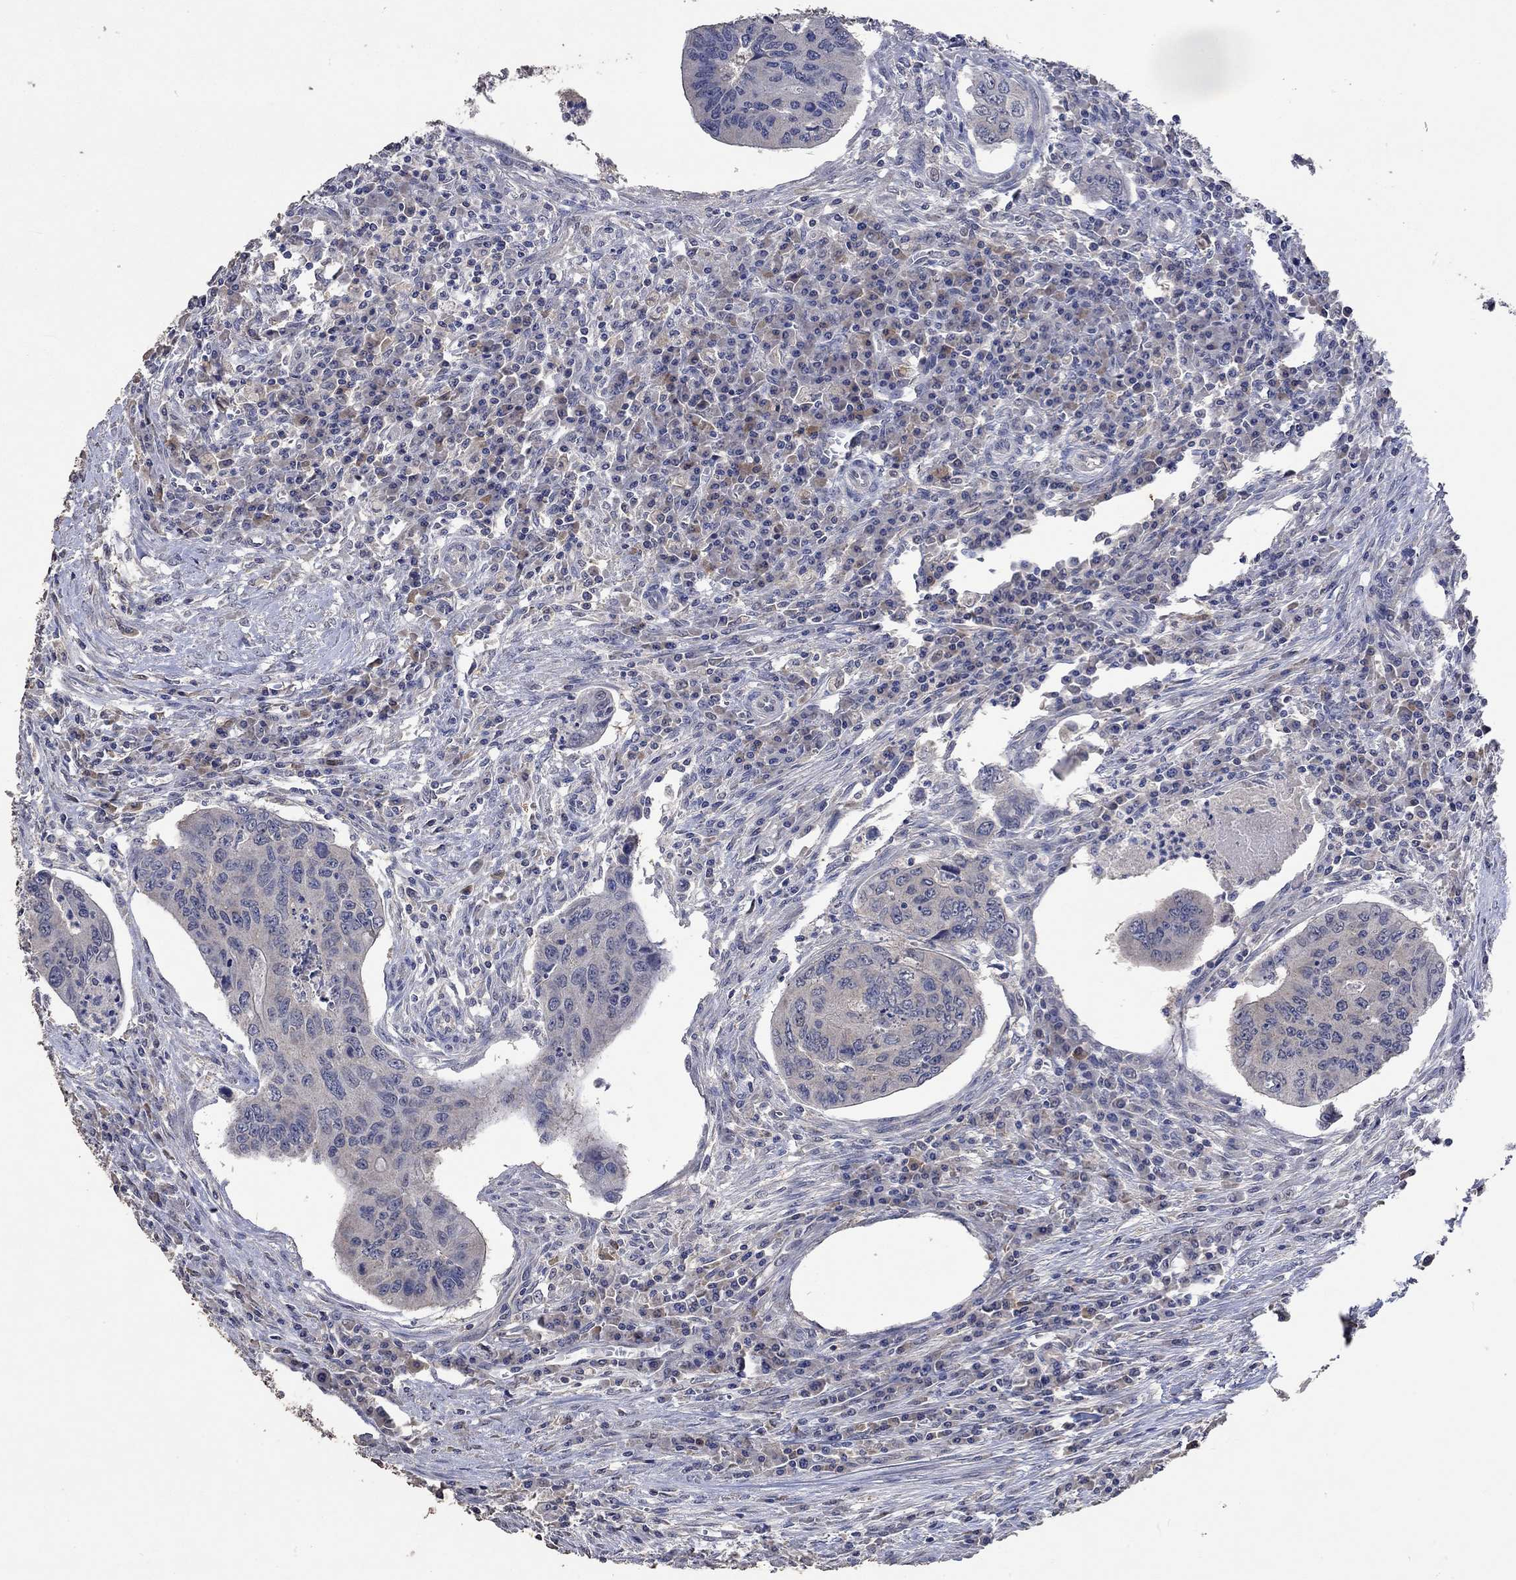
{"staining": {"intensity": "negative", "quantity": "none", "location": "none"}, "tissue": "colorectal cancer", "cell_type": "Tumor cells", "image_type": "cancer", "snomed": [{"axis": "morphology", "description": "Adenocarcinoma, NOS"}, {"axis": "topography", "description": "Colon"}], "caption": "Image shows no protein positivity in tumor cells of colorectal adenocarcinoma tissue.", "gene": "PTPN20", "patient": {"sex": "male", "age": 53}}